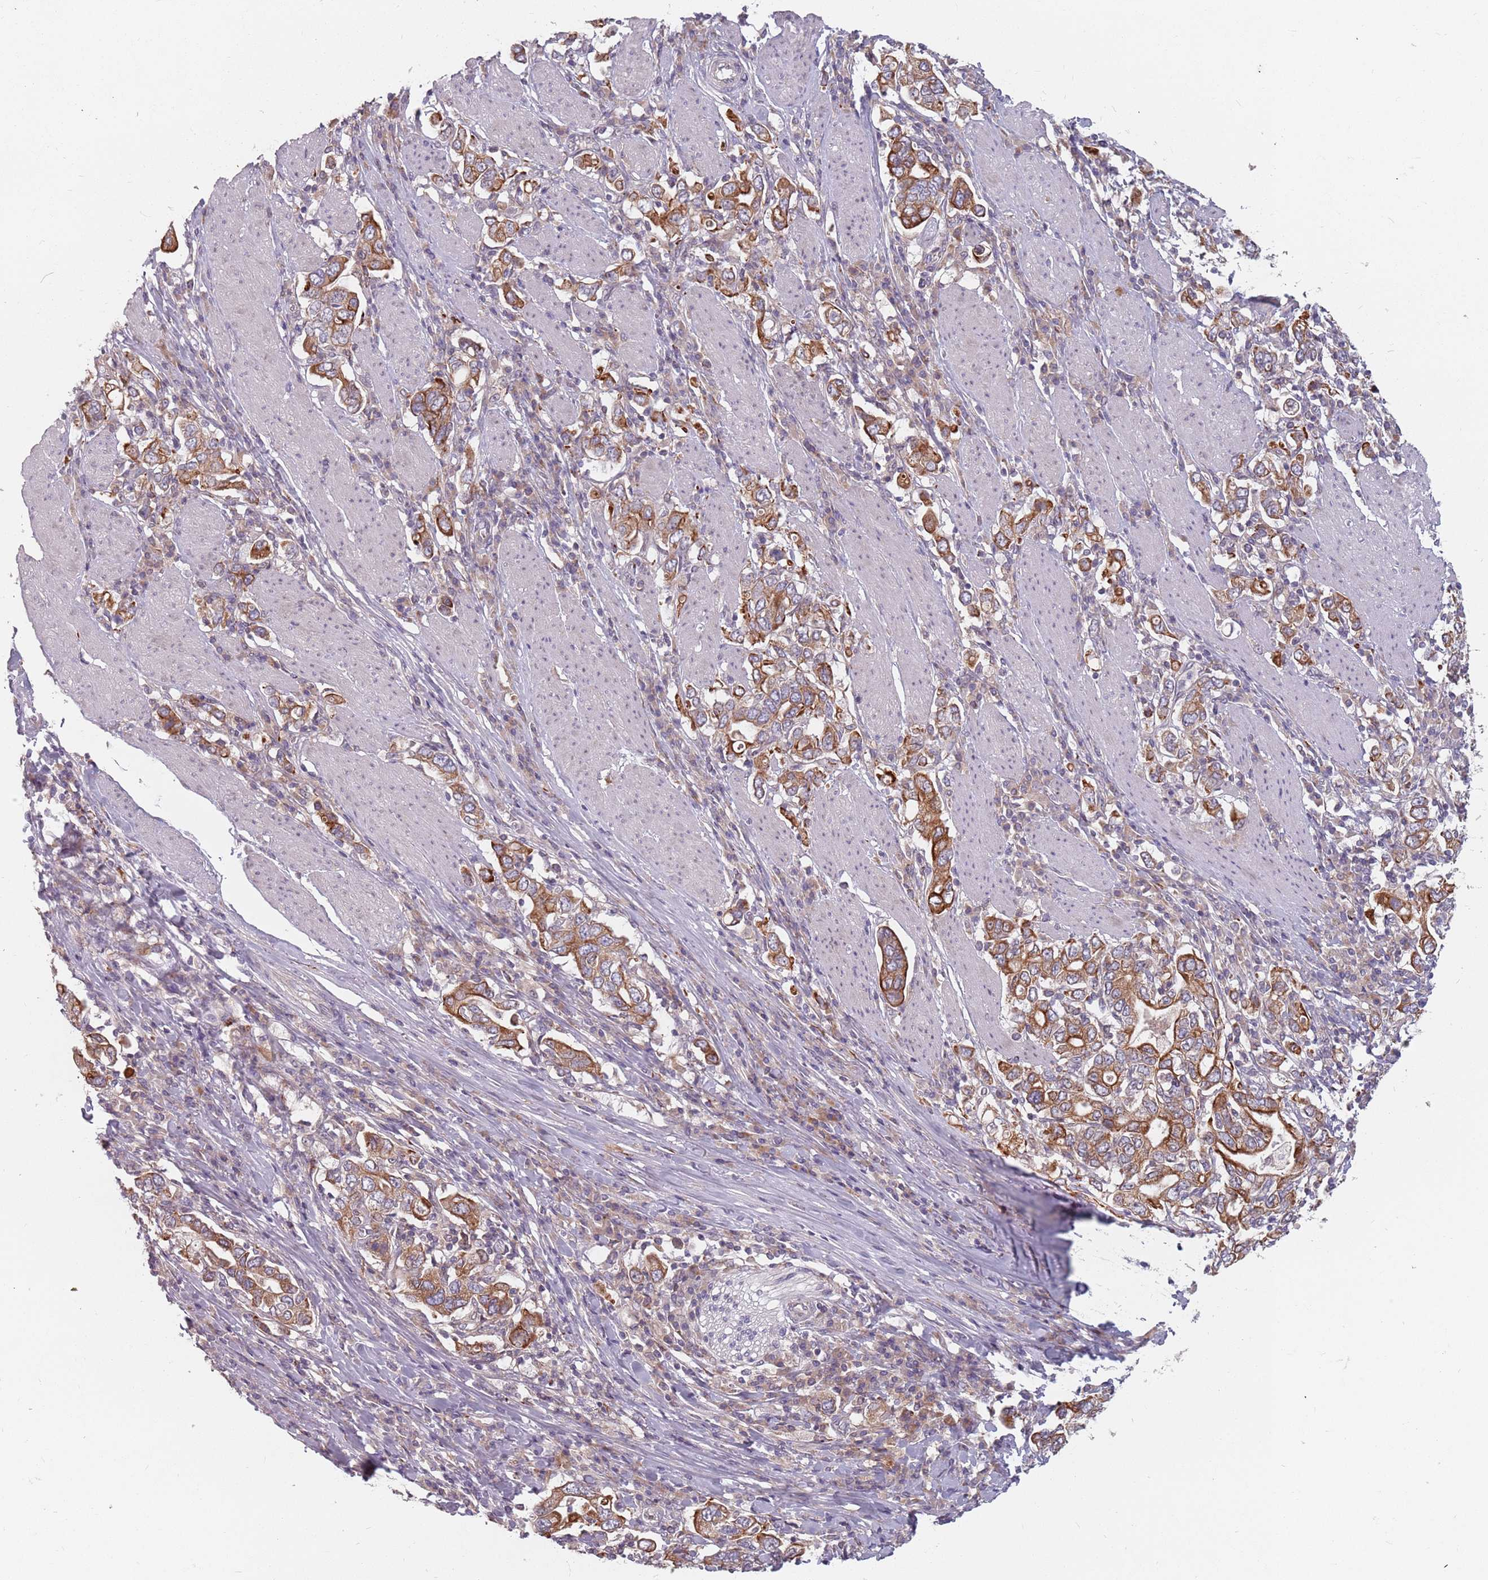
{"staining": {"intensity": "moderate", "quantity": ">75%", "location": "cytoplasmic/membranous"}, "tissue": "stomach cancer", "cell_type": "Tumor cells", "image_type": "cancer", "snomed": [{"axis": "morphology", "description": "Adenocarcinoma, NOS"}, {"axis": "topography", "description": "Stomach, upper"}], "caption": "DAB (3,3'-diaminobenzidine) immunohistochemical staining of stomach cancer displays moderate cytoplasmic/membranous protein staining in about >75% of tumor cells. The protein is stained brown, and the nuclei are stained in blue (DAB IHC with brightfield microscopy, high magnification).", "gene": "ADAL", "patient": {"sex": "male", "age": 62}}